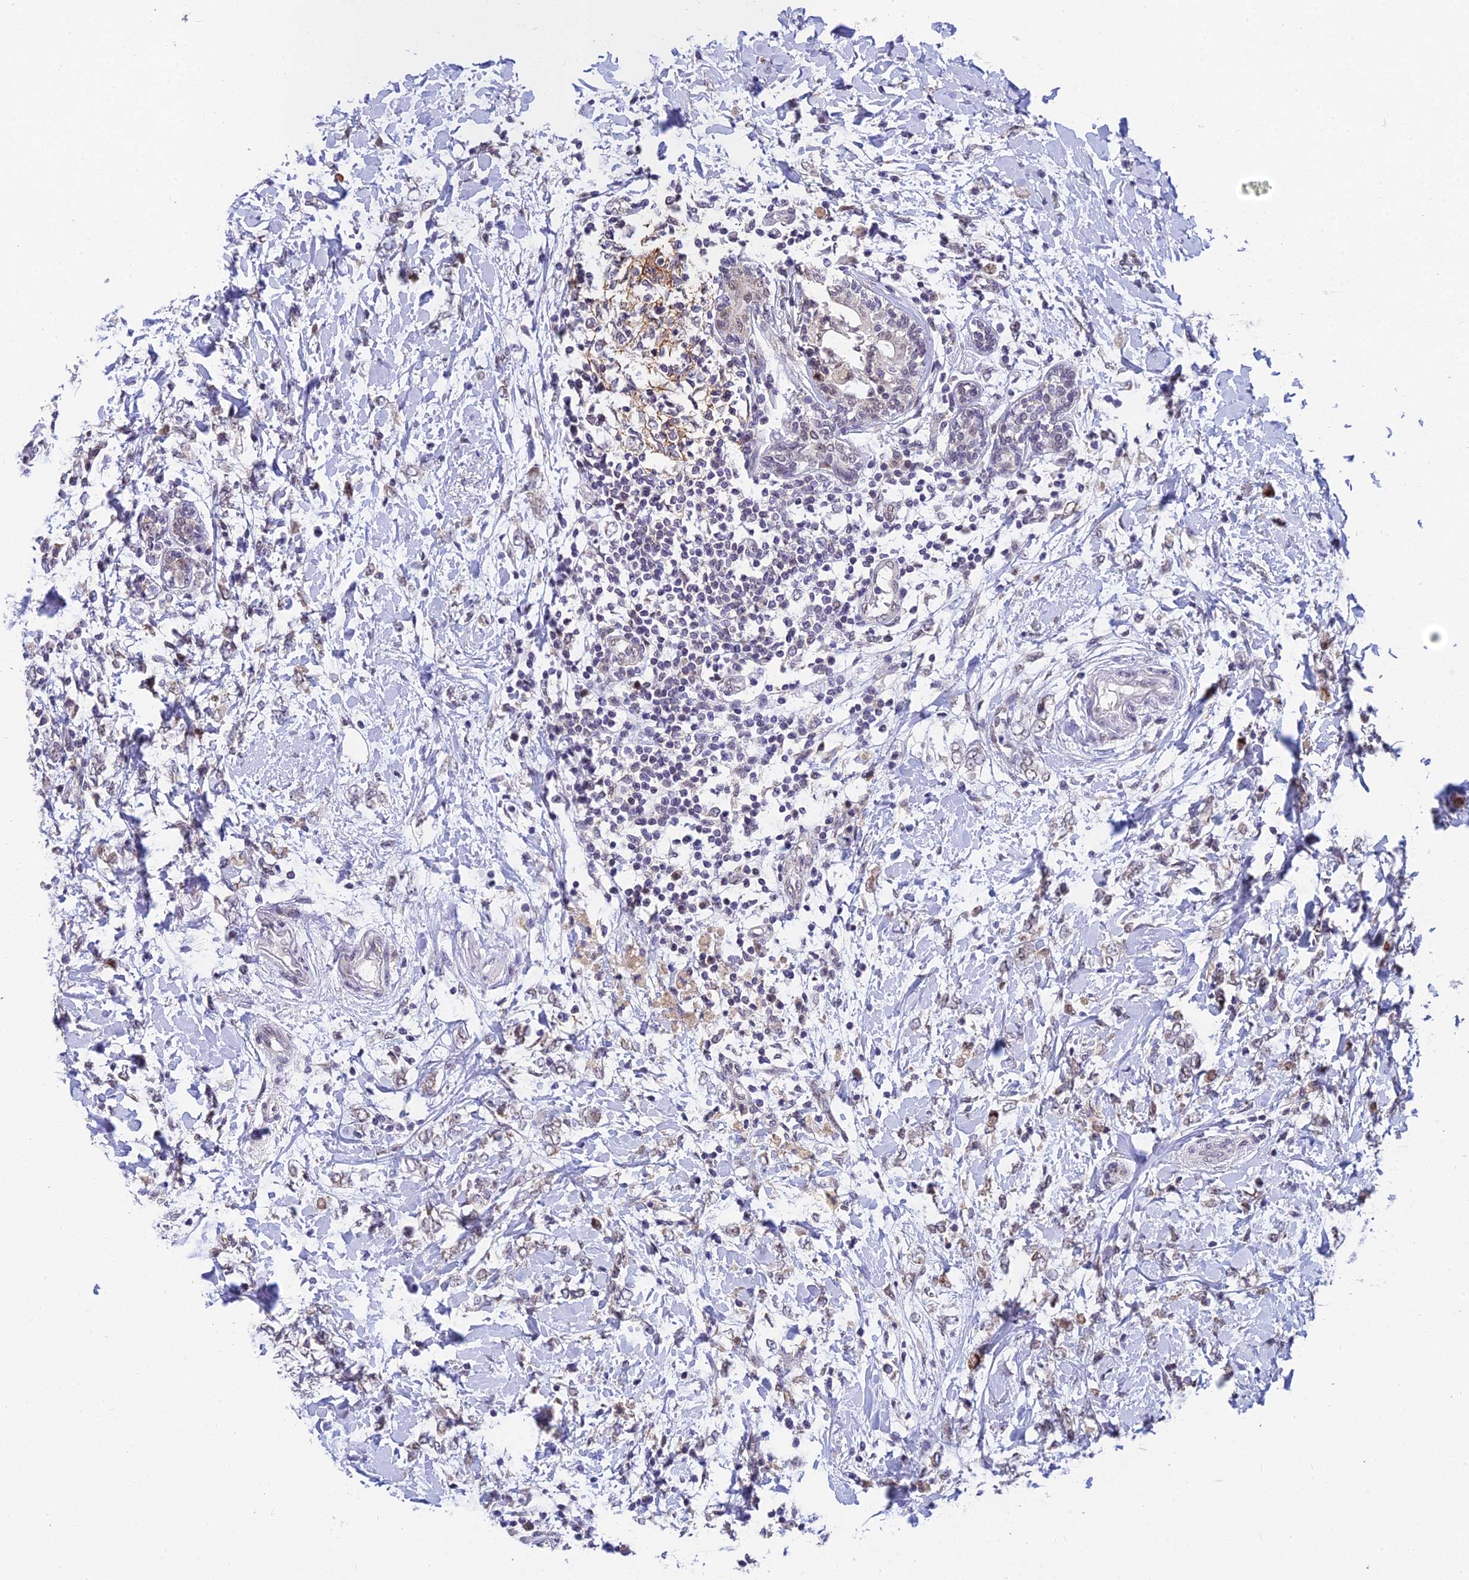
{"staining": {"intensity": "weak", "quantity": "25%-75%", "location": "cytoplasmic/membranous,nuclear"}, "tissue": "breast cancer", "cell_type": "Tumor cells", "image_type": "cancer", "snomed": [{"axis": "morphology", "description": "Normal tissue, NOS"}, {"axis": "morphology", "description": "Lobular carcinoma"}, {"axis": "topography", "description": "Breast"}], "caption": "Breast lobular carcinoma stained for a protein (brown) demonstrates weak cytoplasmic/membranous and nuclear positive staining in about 25%-75% of tumor cells.", "gene": "C2orf49", "patient": {"sex": "female", "age": 47}}